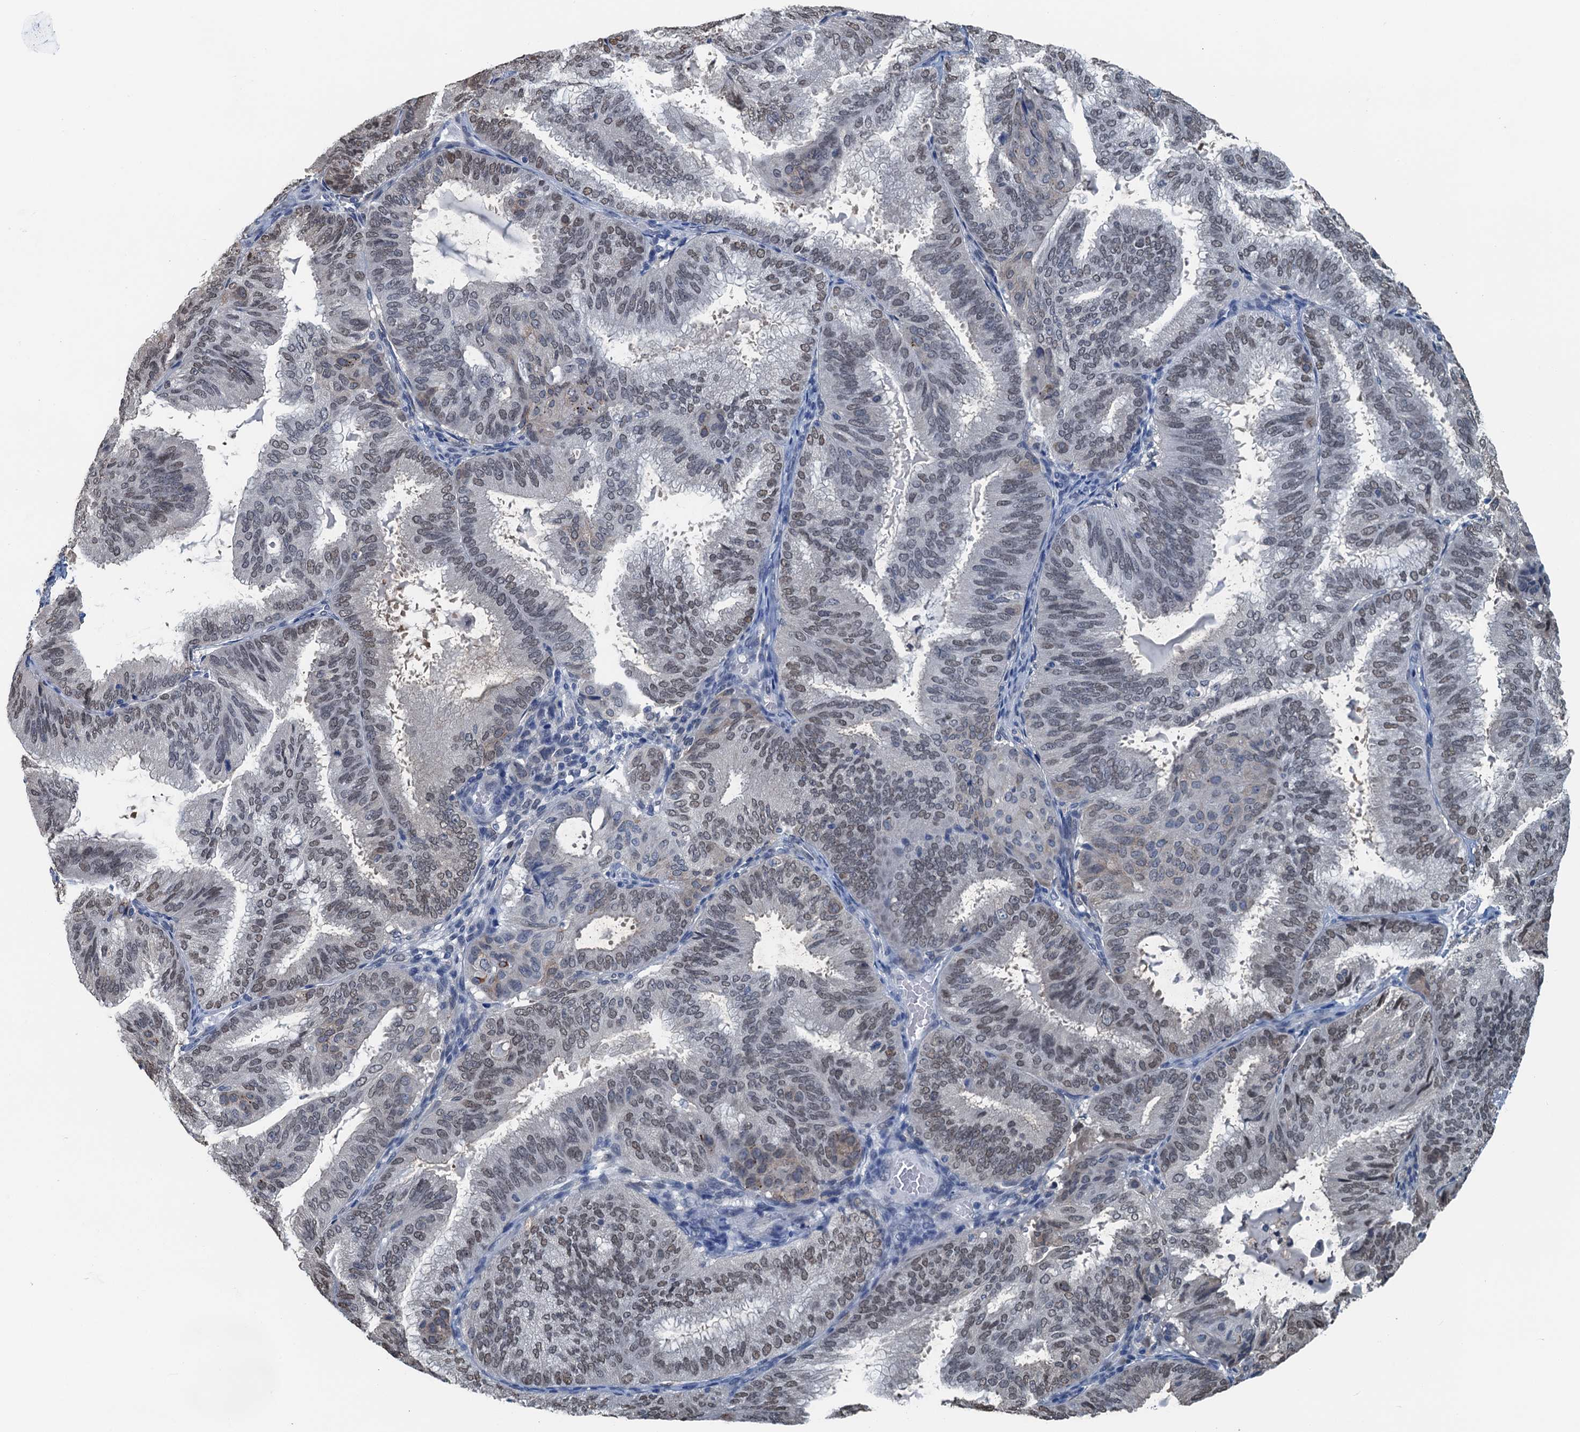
{"staining": {"intensity": "weak", "quantity": "25%-75%", "location": "nuclear"}, "tissue": "endometrial cancer", "cell_type": "Tumor cells", "image_type": "cancer", "snomed": [{"axis": "morphology", "description": "Adenocarcinoma, NOS"}, {"axis": "topography", "description": "Endometrium"}], "caption": "About 25%-75% of tumor cells in human endometrial cancer reveal weak nuclear protein positivity as visualized by brown immunohistochemical staining.", "gene": "AHCY", "patient": {"sex": "female", "age": 49}}